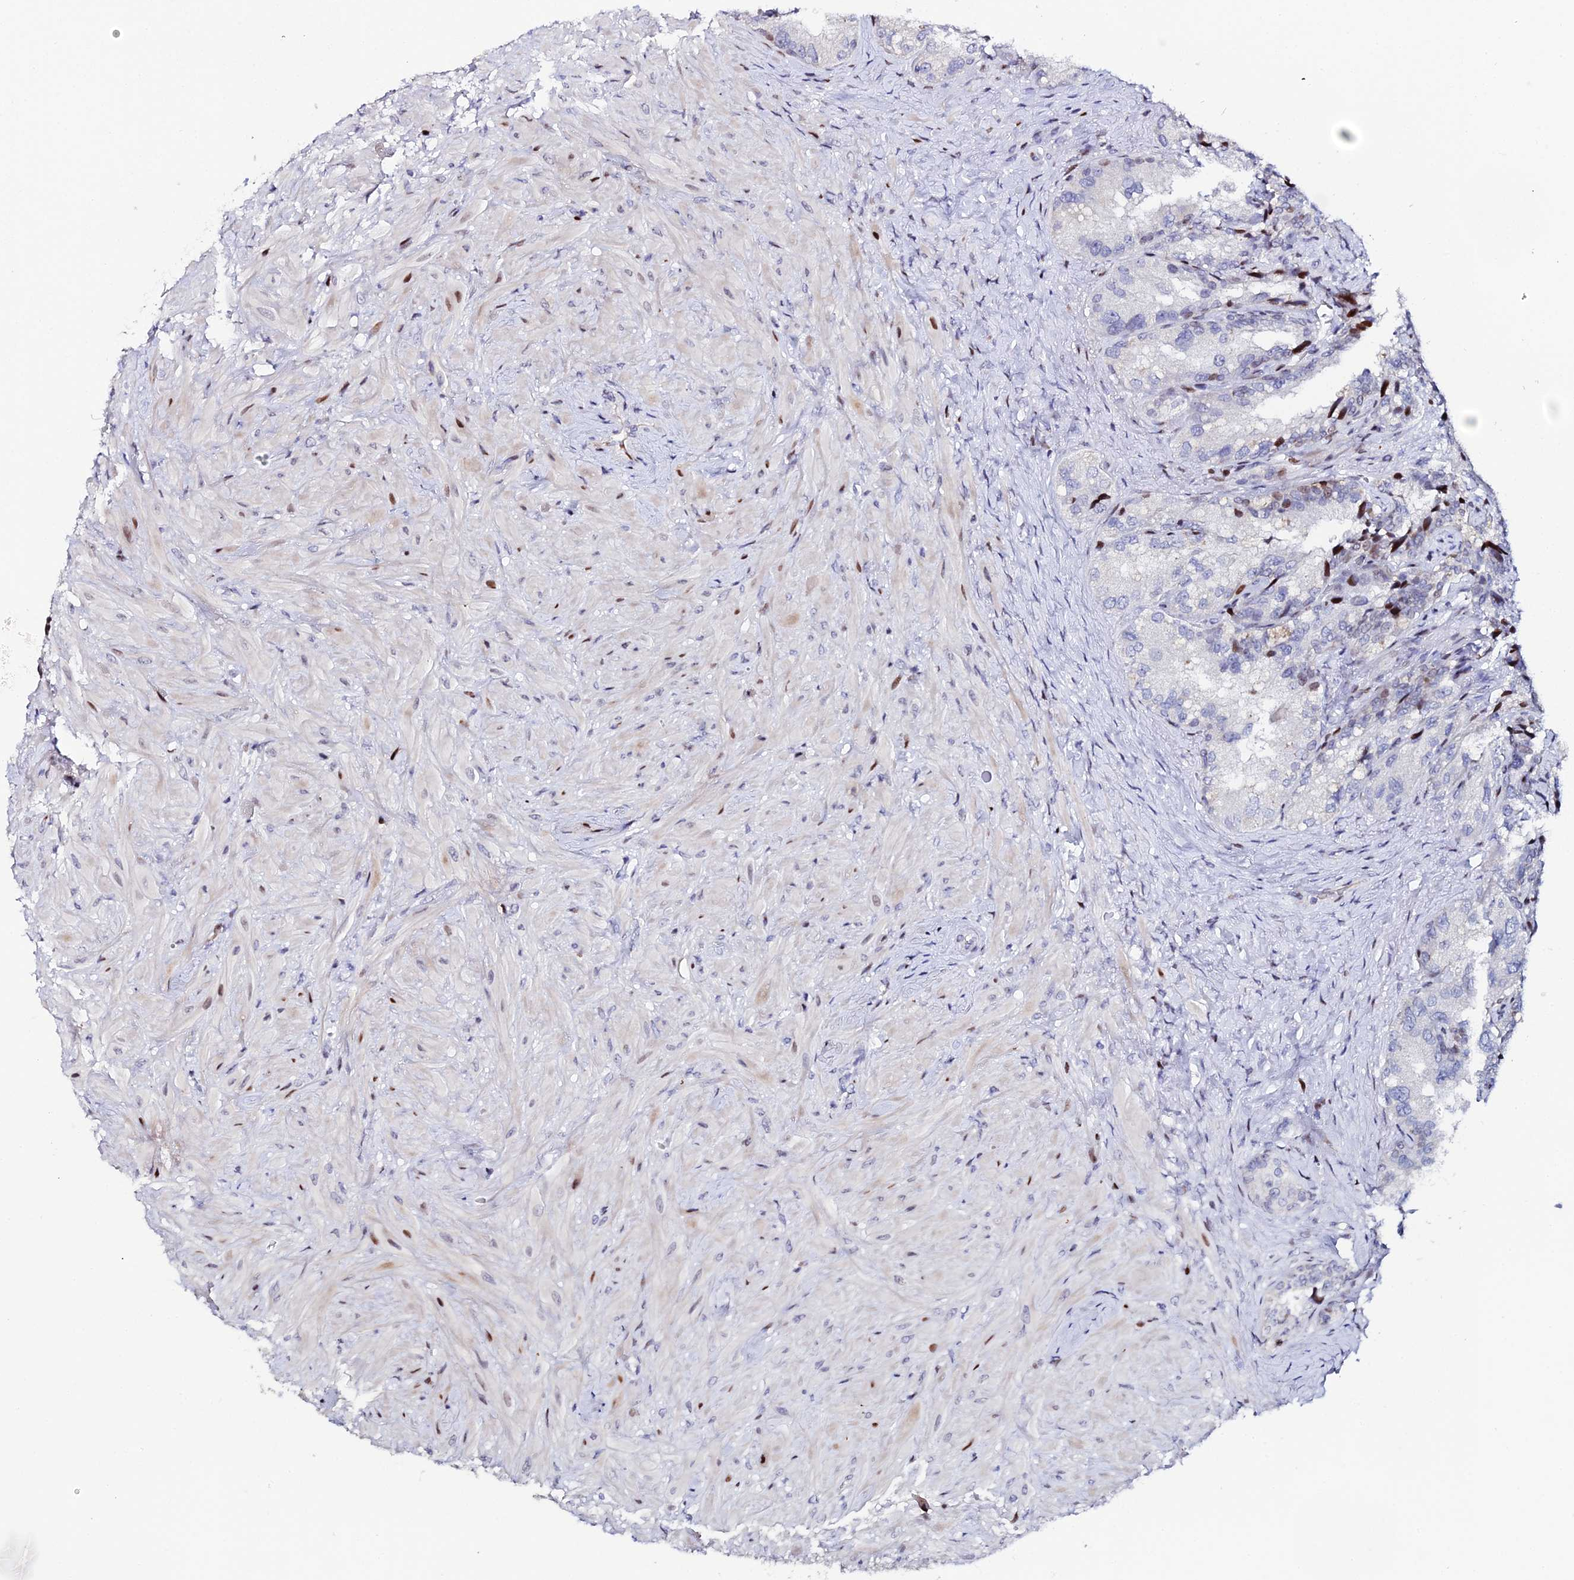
{"staining": {"intensity": "moderate", "quantity": "25%-75%", "location": "nuclear"}, "tissue": "seminal vesicle", "cell_type": "Glandular cells", "image_type": "normal", "snomed": [{"axis": "morphology", "description": "Normal tissue, NOS"}, {"axis": "topography", "description": "Seminal veicle"}, {"axis": "topography", "description": "Peripheral nerve tissue"}], "caption": "An image showing moderate nuclear expression in about 25%-75% of glandular cells in benign seminal vesicle, as visualized by brown immunohistochemical staining.", "gene": "MYNN", "patient": {"sex": "male", "age": 67}}